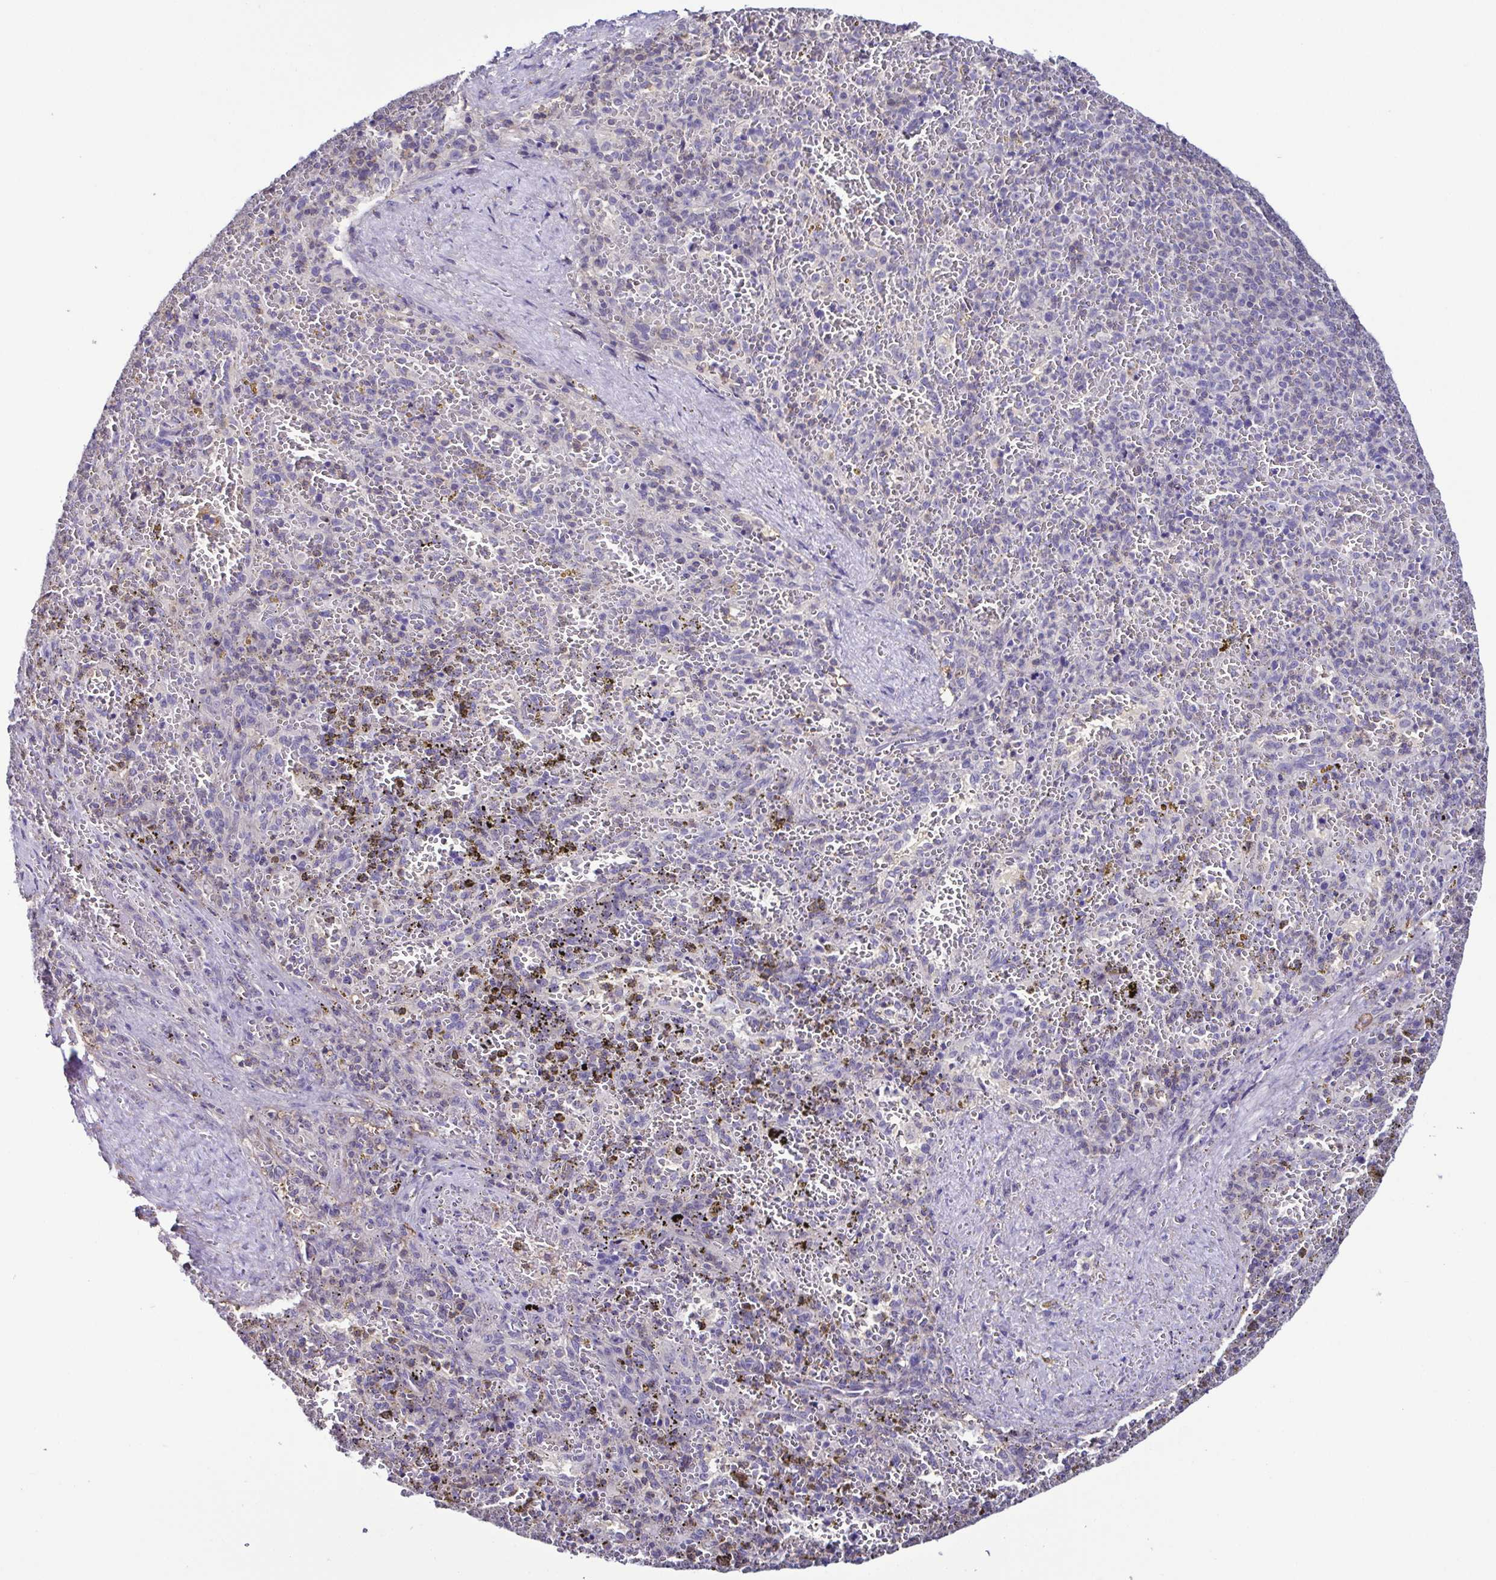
{"staining": {"intensity": "negative", "quantity": "none", "location": "none"}, "tissue": "spleen", "cell_type": "Cells in red pulp", "image_type": "normal", "snomed": [{"axis": "morphology", "description": "Normal tissue, NOS"}, {"axis": "topography", "description": "Spleen"}], "caption": "DAB (3,3'-diaminobenzidine) immunohistochemical staining of unremarkable human spleen shows no significant expression in cells in red pulp.", "gene": "TNNT2", "patient": {"sex": "female", "age": 50}}